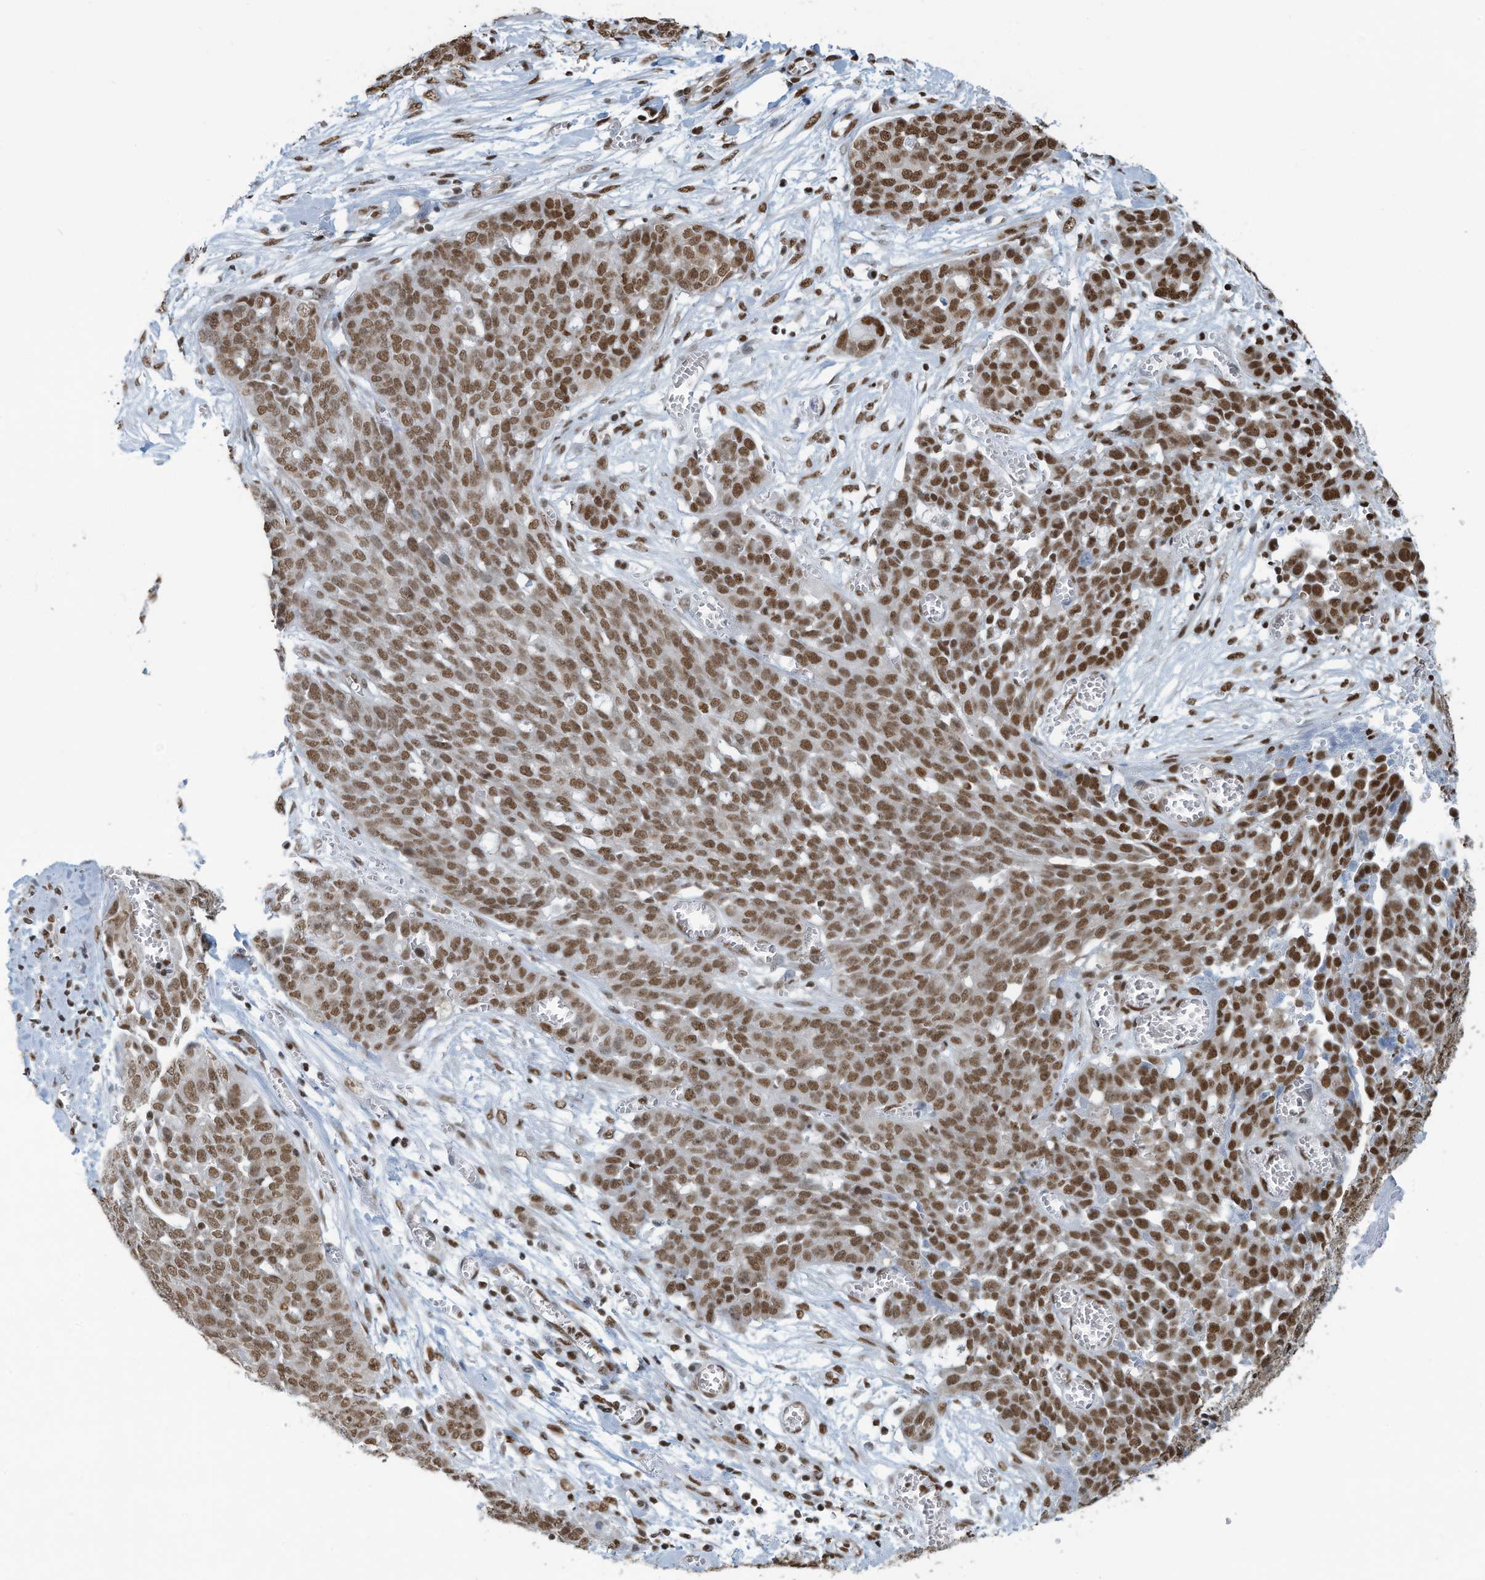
{"staining": {"intensity": "moderate", "quantity": ">75%", "location": "nuclear"}, "tissue": "ovarian cancer", "cell_type": "Tumor cells", "image_type": "cancer", "snomed": [{"axis": "morphology", "description": "Cystadenocarcinoma, serous, NOS"}, {"axis": "topography", "description": "Soft tissue"}, {"axis": "topography", "description": "Ovary"}], "caption": "A photomicrograph of human ovarian cancer (serous cystadenocarcinoma) stained for a protein exhibits moderate nuclear brown staining in tumor cells.", "gene": "SARNP", "patient": {"sex": "female", "age": 57}}